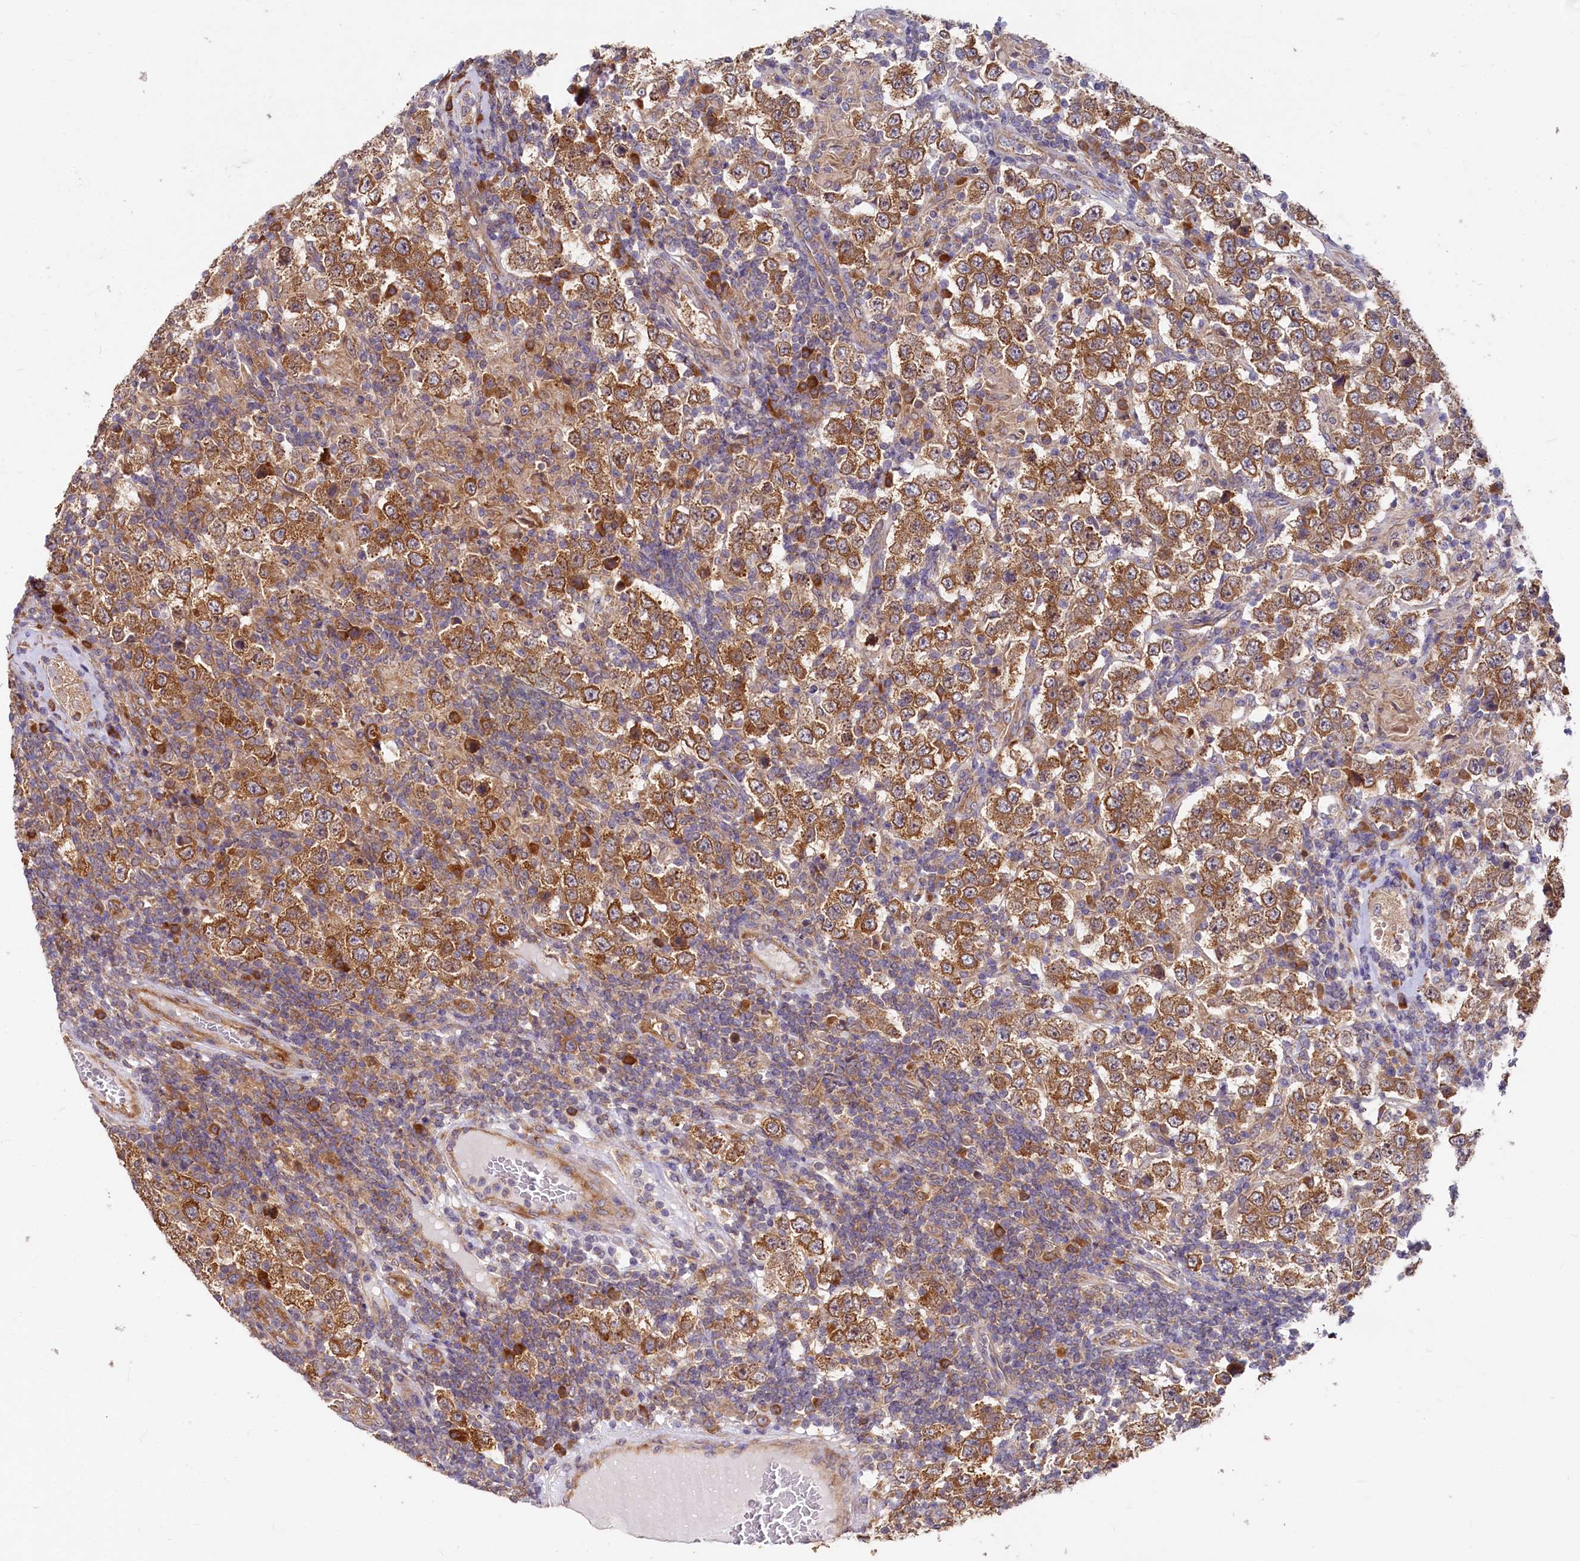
{"staining": {"intensity": "moderate", "quantity": ">75%", "location": "cytoplasmic/membranous"}, "tissue": "testis cancer", "cell_type": "Tumor cells", "image_type": "cancer", "snomed": [{"axis": "morphology", "description": "Normal tissue, NOS"}, {"axis": "morphology", "description": "Urothelial carcinoma, High grade"}, {"axis": "morphology", "description": "Seminoma, NOS"}, {"axis": "morphology", "description": "Carcinoma, Embryonal, NOS"}, {"axis": "topography", "description": "Urinary bladder"}, {"axis": "topography", "description": "Testis"}], "caption": "Tumor cells display medium levels of moderate cytoplasmic/membranous expression in about >75% of cells in testis urothelial carcinoma (high-grade).", "gene": "EIF2B2", "patient": {"sex": "male", "age": 41}}